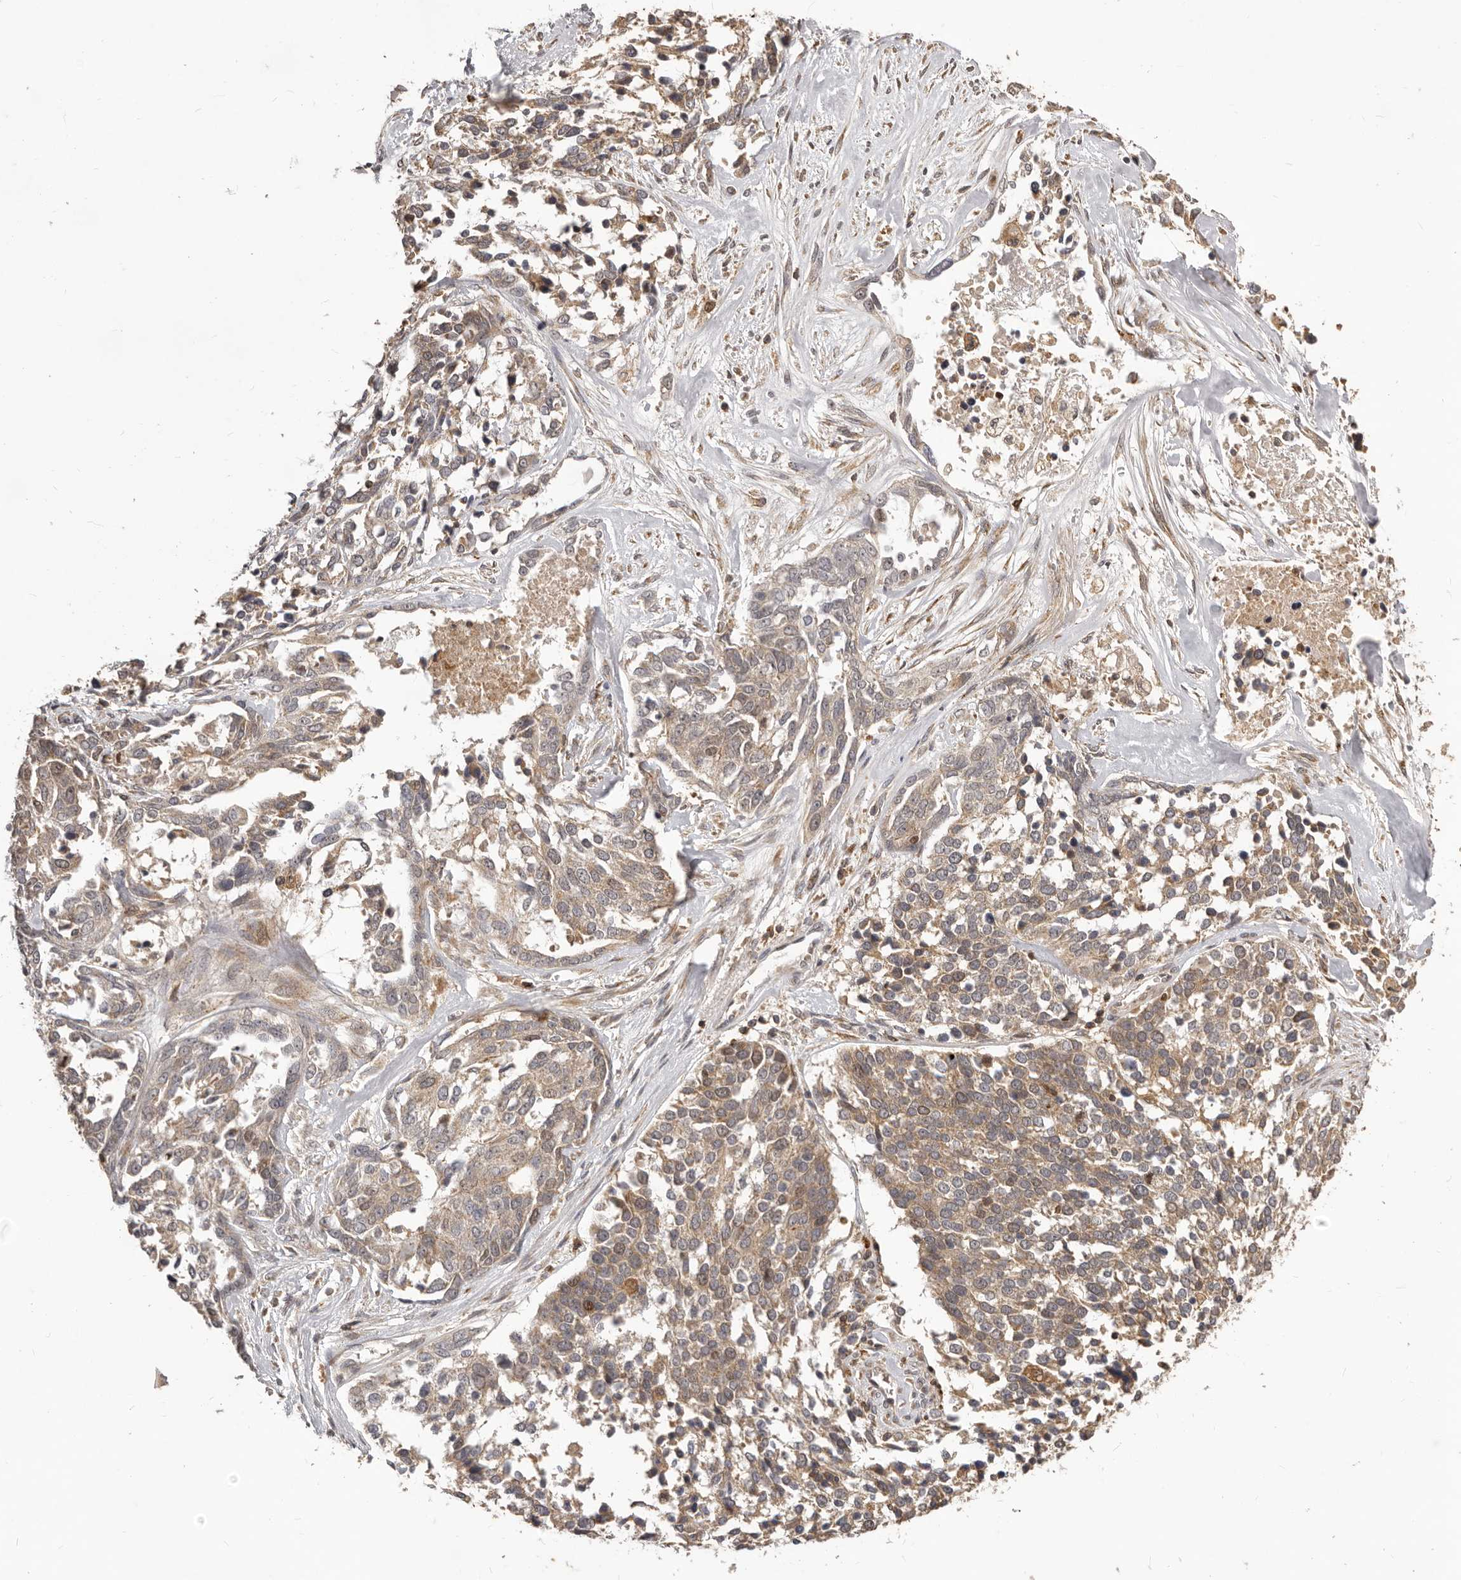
{"staining": {"intensity": "weak", "quantity": ">75%", "location": "cytoplasmic/membranous,nuclear"}, "tissue": "ovarian cancer", "cell_type": "Tumor cells", "image_type": "cancer", "snomed": [{"axis": "morphology", "description": "Cystadenocarcinoma, serous, NOS"}, {"axis": "topography", "description": "Ovary"}], "caption": "Immunohistochemical staining of ovarian cancer (serous cystadenocarcinoma) exhibits low levels of weak cytoplasmic/membranous and nuclear protein staining in about >75% of tumor cells.", "gene": "RNF187", "patient": {"sex": "female", "age": 44}}